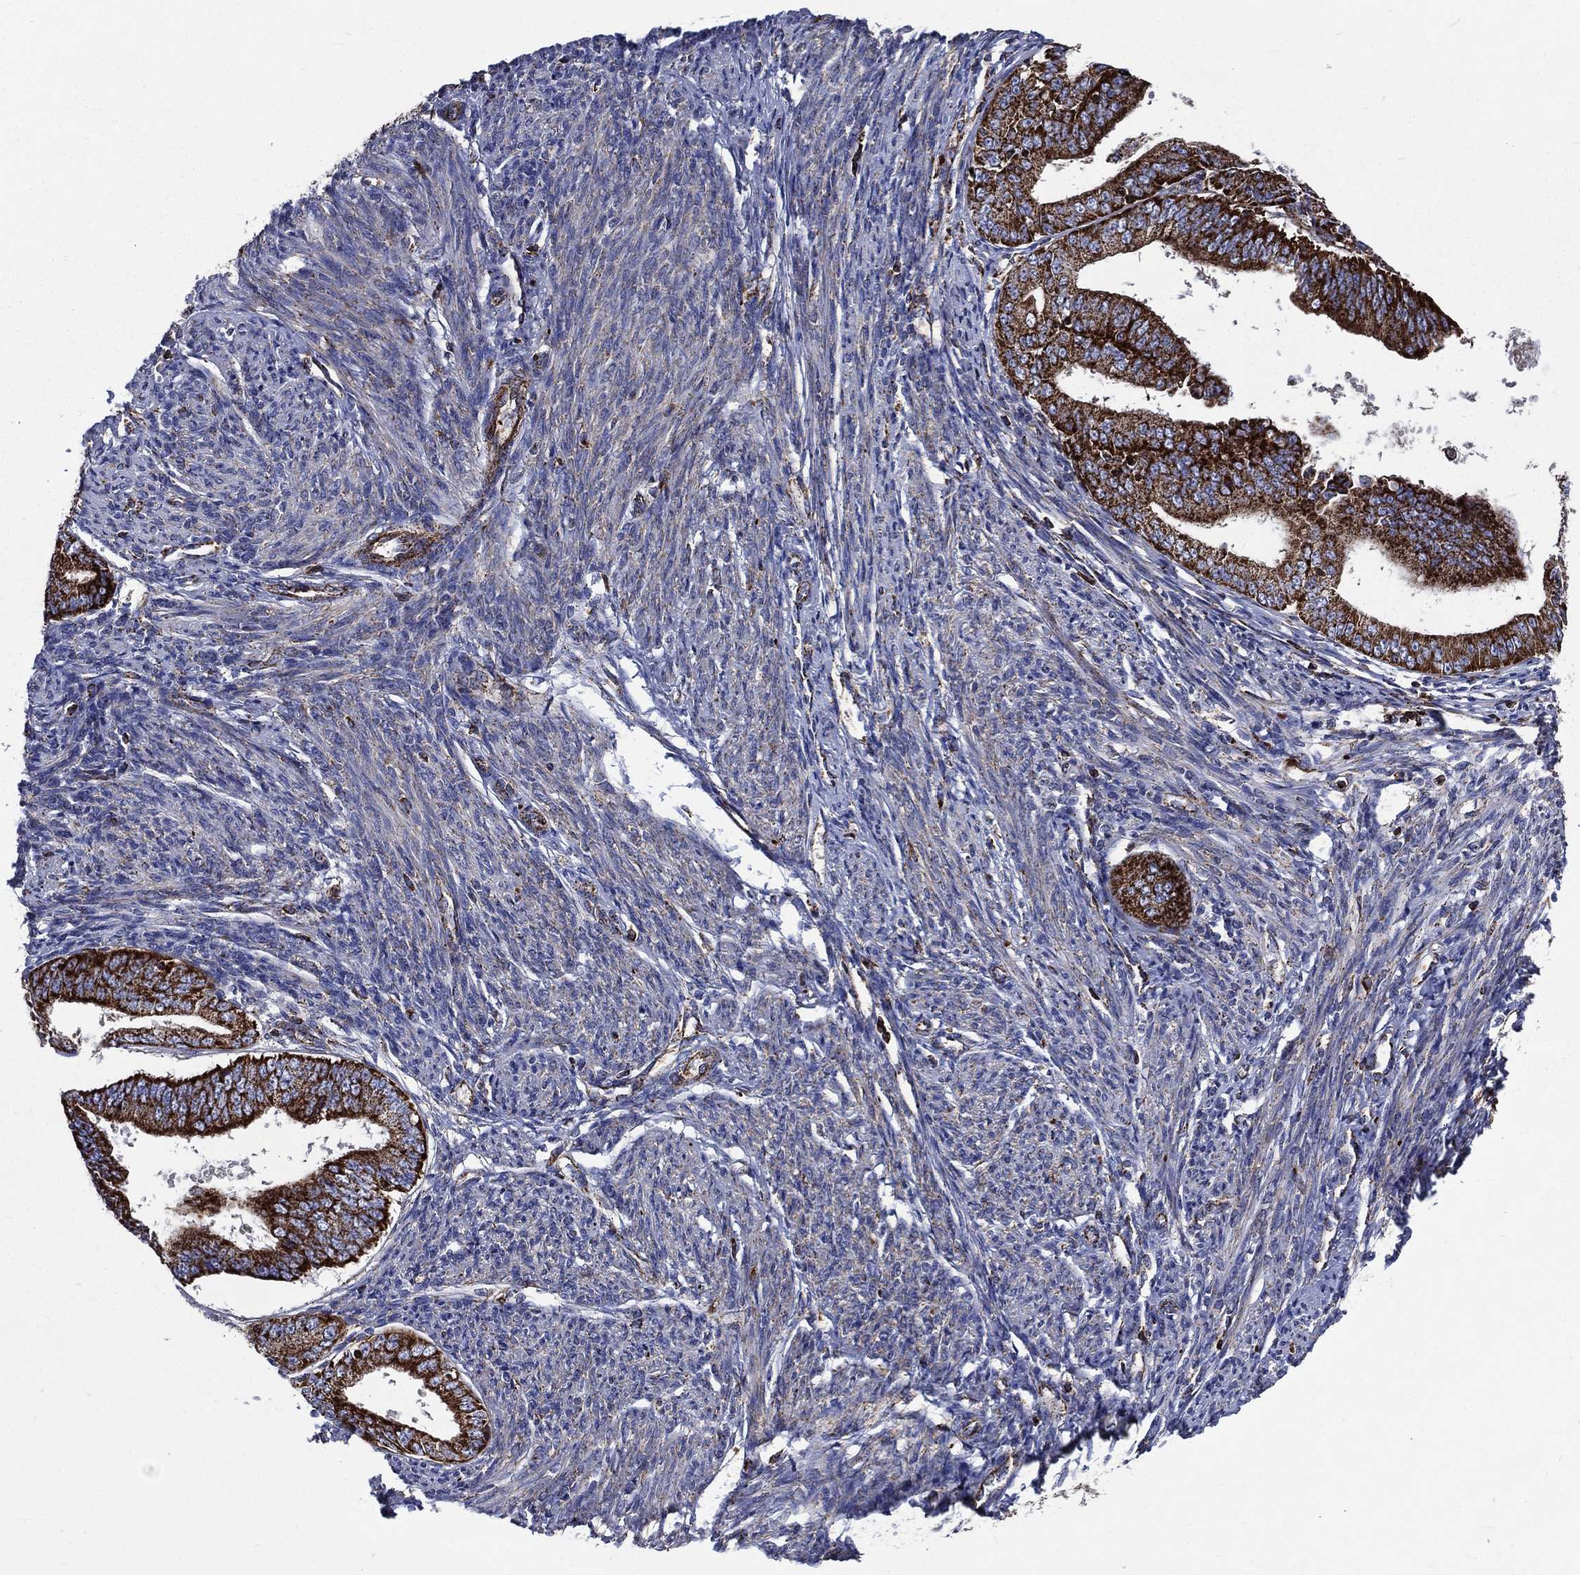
{"staining": {"intensity": "strong", "quantity": ">75%", "location": "cytoplasmic/membranous"}, "tissue": "endometrial cancer", "cell_type": "Tumor cells", "image_type": "cancer", "snomed": [{"axis": "morphology", "description": "Adenocarcinoma, NOS"}, {"axis": "topography", "description": "Endometrium"}], "caption": "Endometrial adenocarcinoma stained with IHC displays strong cytoplasmic/membranous expression in approximately >75% of tumor cells. (IHC, brightfield microscopy, high magnification).", "gene": "ANKRD37", "patient": {"sex": "female", "age": 63}}